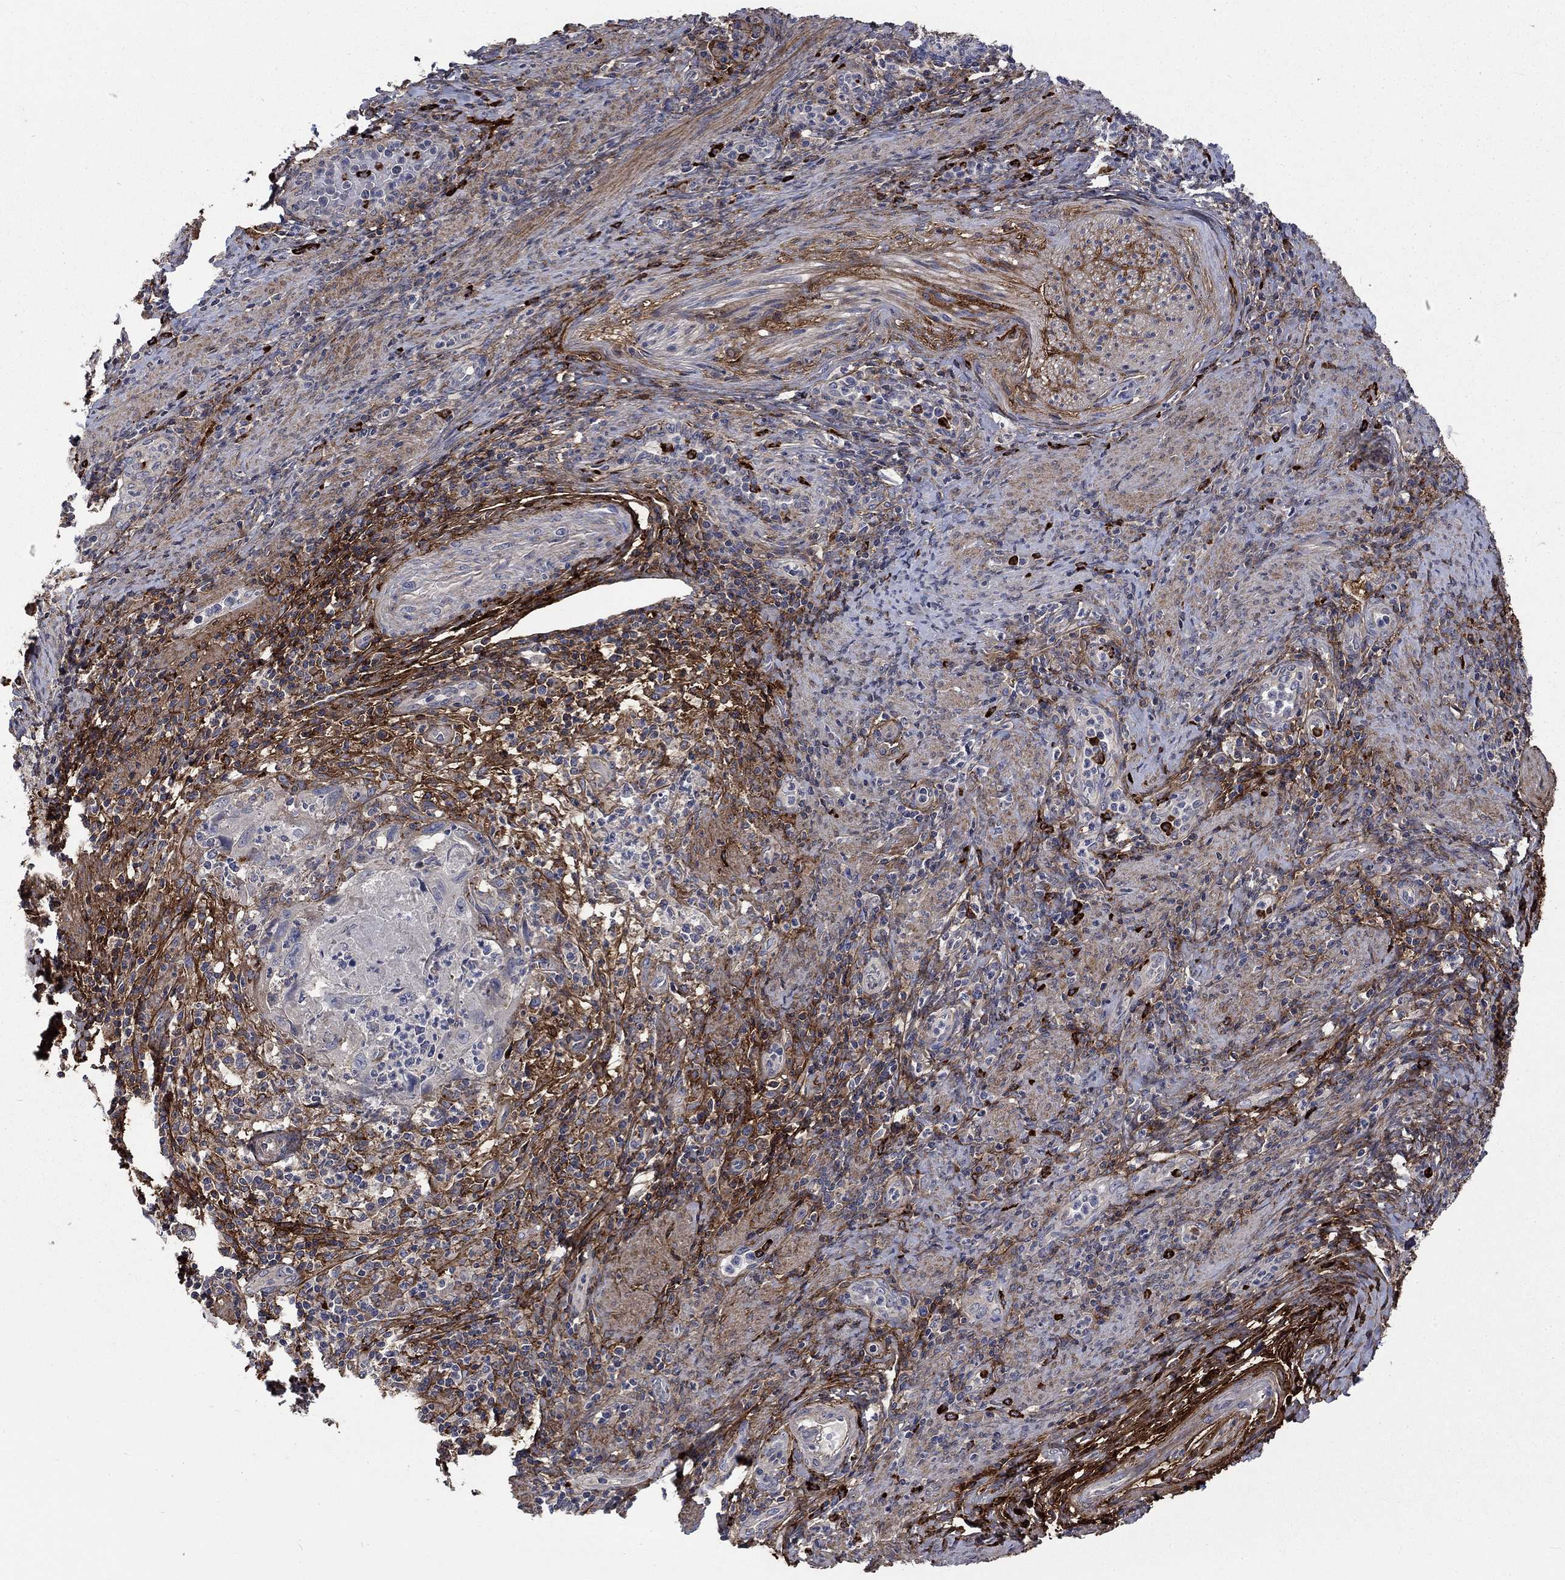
{"staining": {"intensity": "negative", "quantity": "none", "location": "none"}, "tissue": "cervical cancer", "cell_type": "Tumor cells", "image_type": "cancer", "snomed": [{"axis": "morphology", "description": "Squamous cell carcinoma, NOS"}, {"axis": "topography", "description": "Cervix"}], "caption": "Tumor cells are negative for brown protein staining in cervical cancer (squamous cell carcinoma).", "gene": "VCAN", "patient": {"sex": "female", "age": 26}}